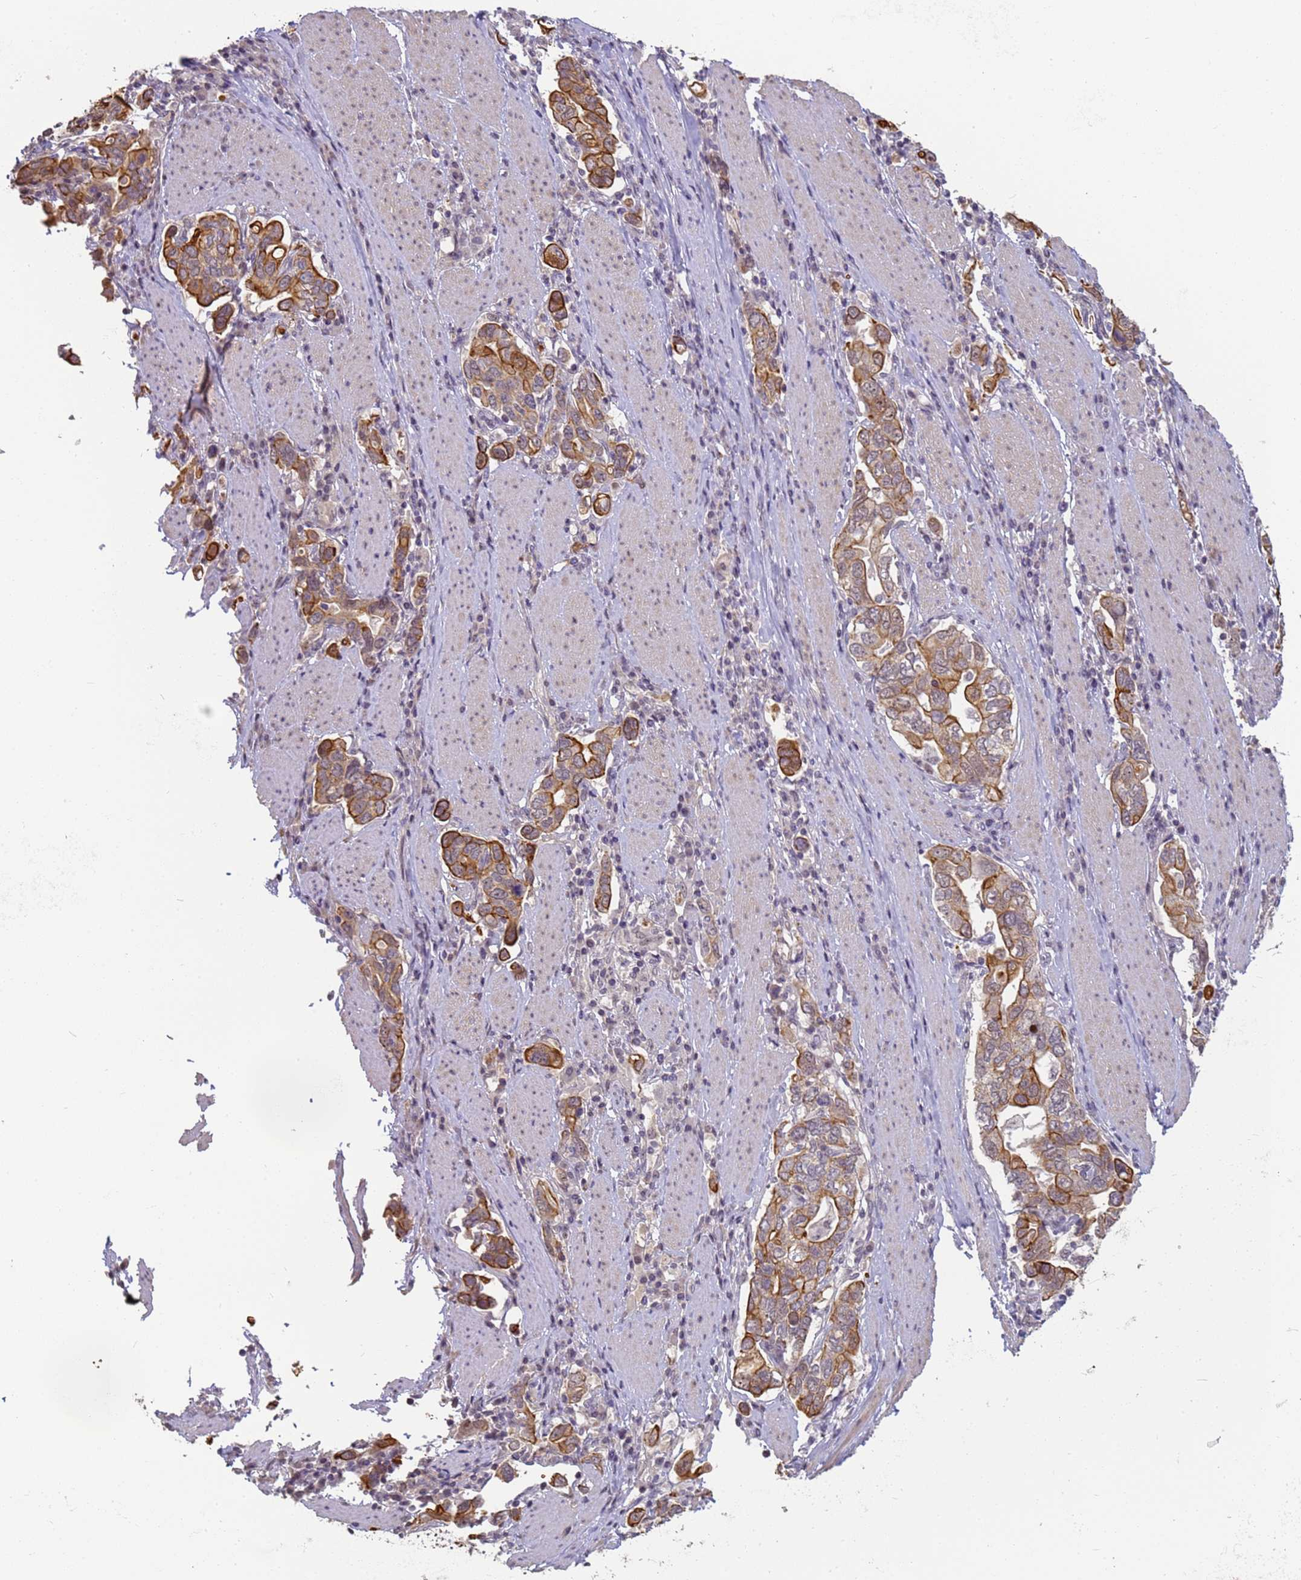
{"staining": {"intensity": "strong", "quantity": "25%-75%", "location": "cytoplasmic/membranous"}, "tissue": "stomach cancer", "cell_type": "Tumor cells", "image_type": "cancer", "snomed": [{"axis": "morphology", "description": "Adenocarcinoma, NOS"}, {"axis": "topography", "description": "Stomach, upper"}, {"axis": "topography", "description": "Stomach"}], "caption": "Immunohistochemistry (DAB (3,3'-diaminobenzidine)) staining of adenocarcinoma (stomach) exhibits strong cytoplasmic/membranous protein positivity in approximately 25%-75% of tumor cells. Using DAB (brown) and hematoxylin (blue) stains, captured at high magnification using brightfield microscopy.", "gene": "VWA3A", "patient": {"sex": "male", "age": 62}}